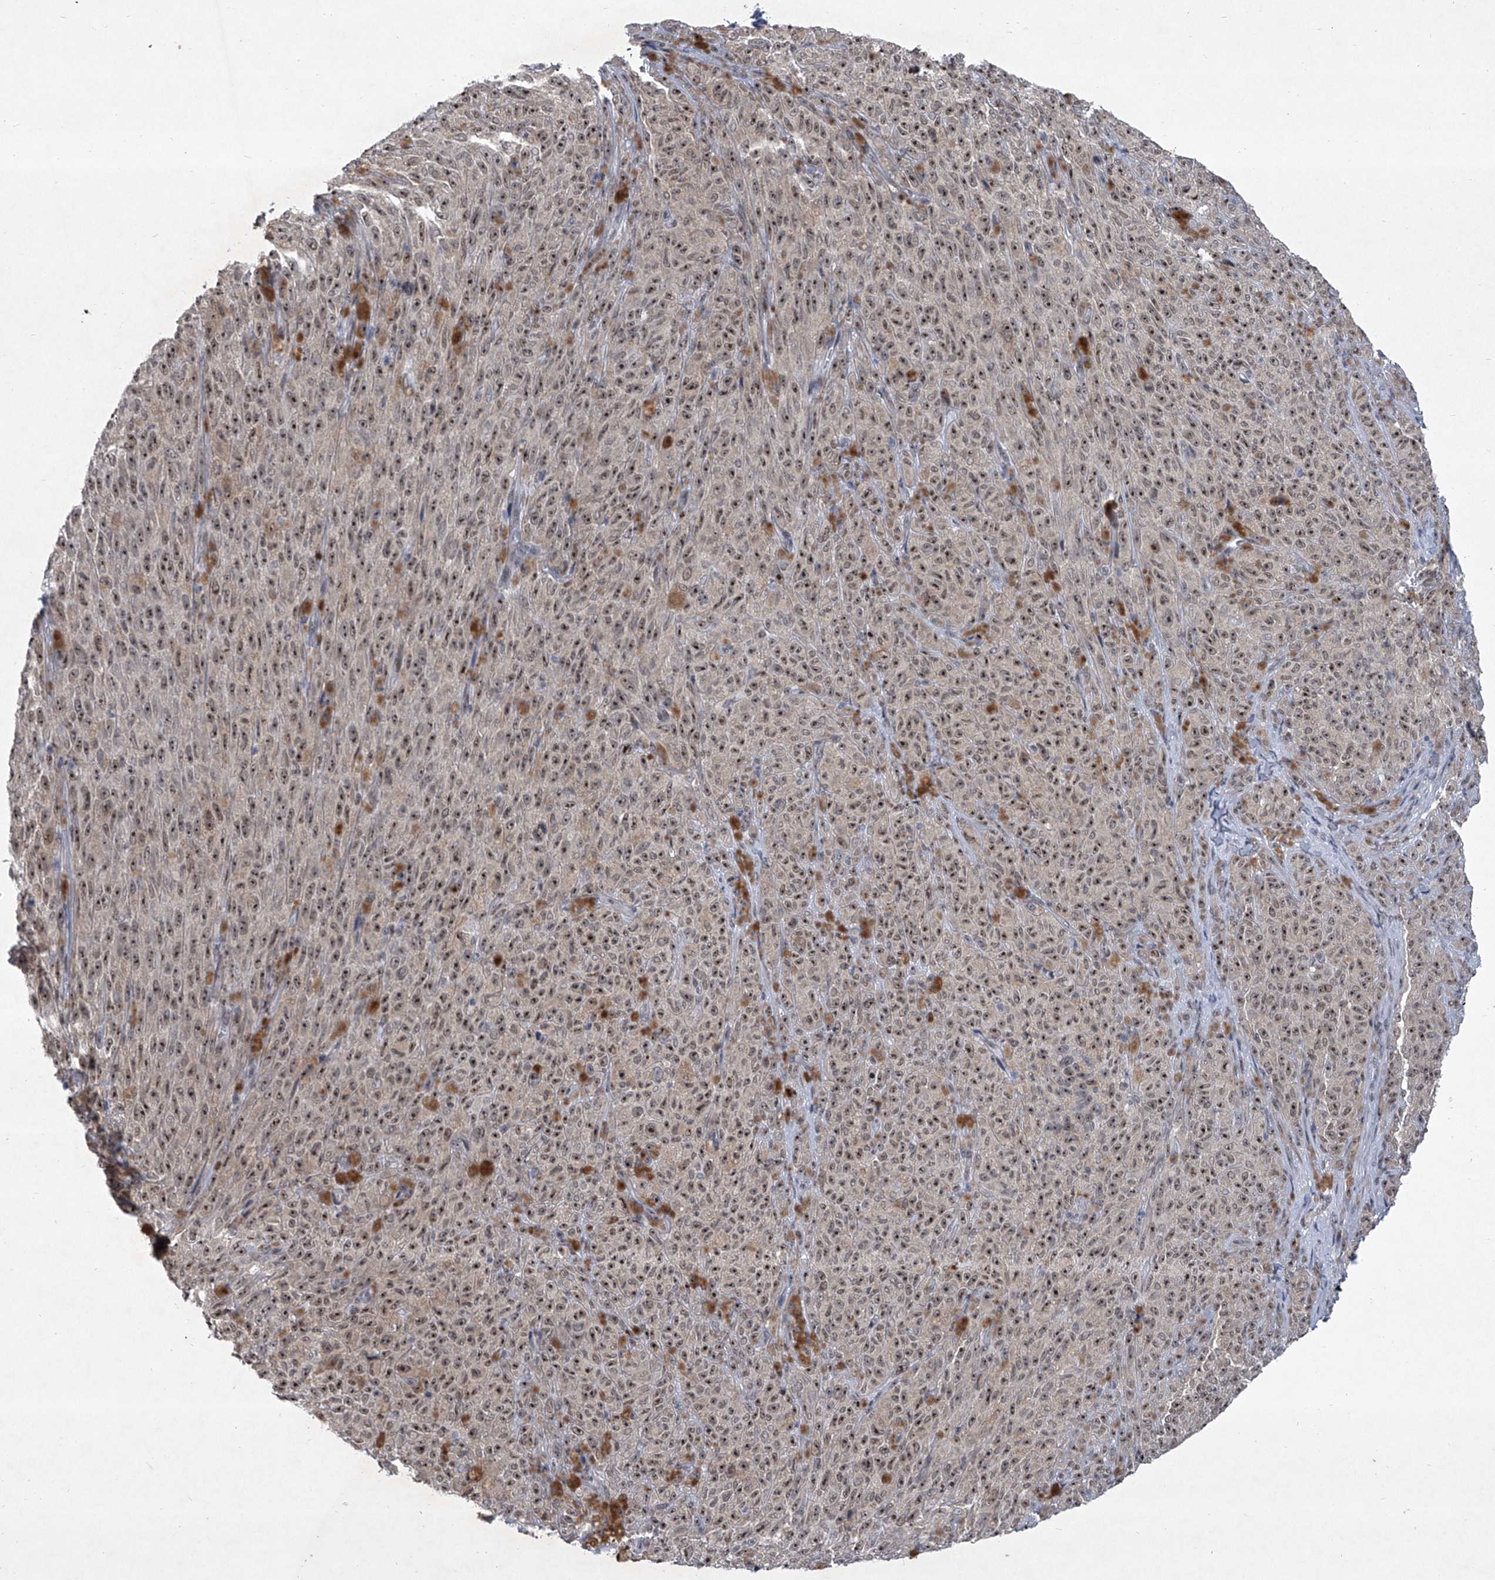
{"staining": {"intensity": "moderate", "quantity": ">75%", "location": "nuclear"}, "tissue": "melanoma", "cell_type": "Tumor cells", "image_type": "cancer", "snomed": [{"axis": "morphology", "description": "Malignant melanoma, NOS"}, {"axis": "topography", "description": "Skin"}], "caption": "Moderate nuclear positivity for a protein is seen in approximately >75% of tumor cells of malignant melanoma using IHC.", "gene": "MLLT1", "patient": {"sex": "female", "age": 82}}